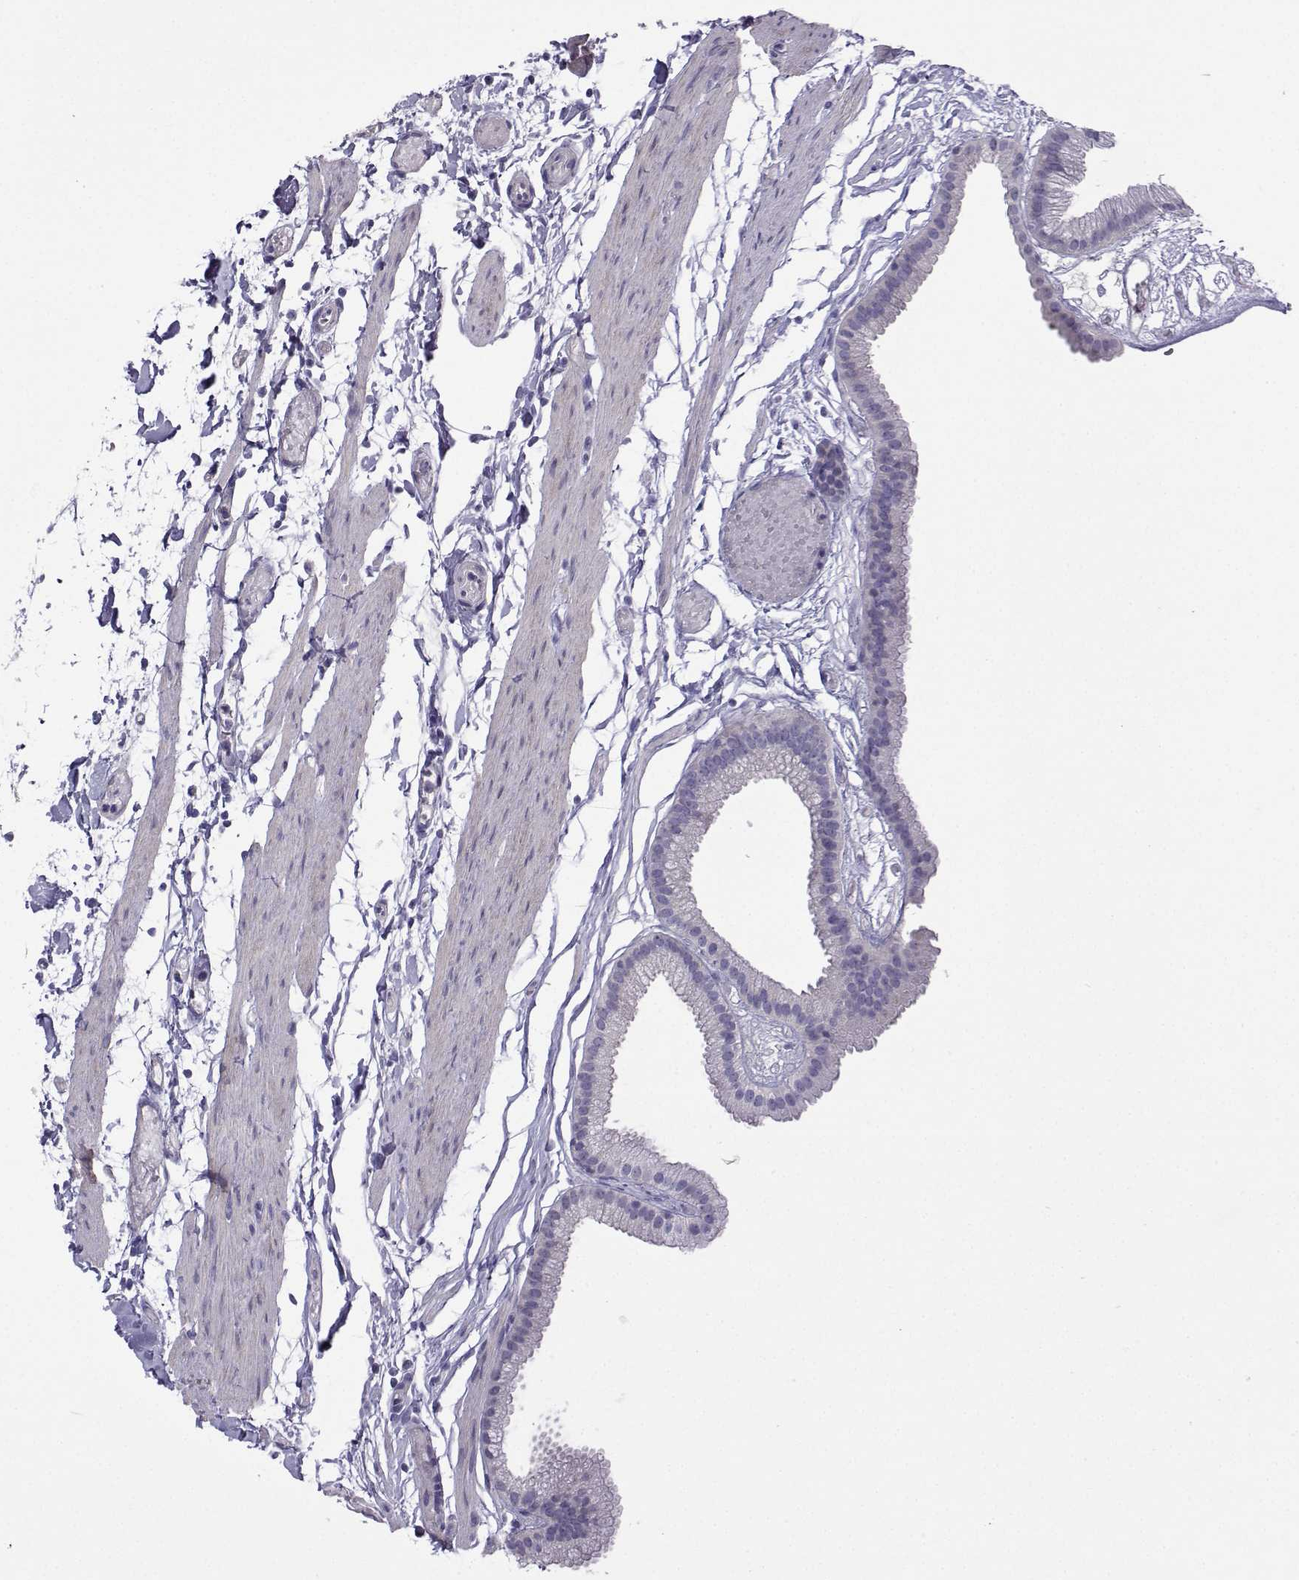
{"staining": {"intensity": "negative", "quantity": "none", "location": "none"}, "tissue": "gallbladder", "cell_type": "Glandular cells", "image_type": "normal", "snomed": [{"axis": "morphology", "description": "Normal tissue, NOS"}, {"axis": "topography", "description": "Gallbladder"}], "caption": "Immunohistochemistry (IHC) photomicrograph of normal gallbladder: gallbladder stained with DAB (3,3'-diaminobenzidine) exhibits no significant protein staining in glandular cells. (DAB (3,3'-diaminobenzidine) immunohistochemistry (IHC), high magnification).", "gene": "CFAP70", "patient": {"sex": "female", "age": 45}}